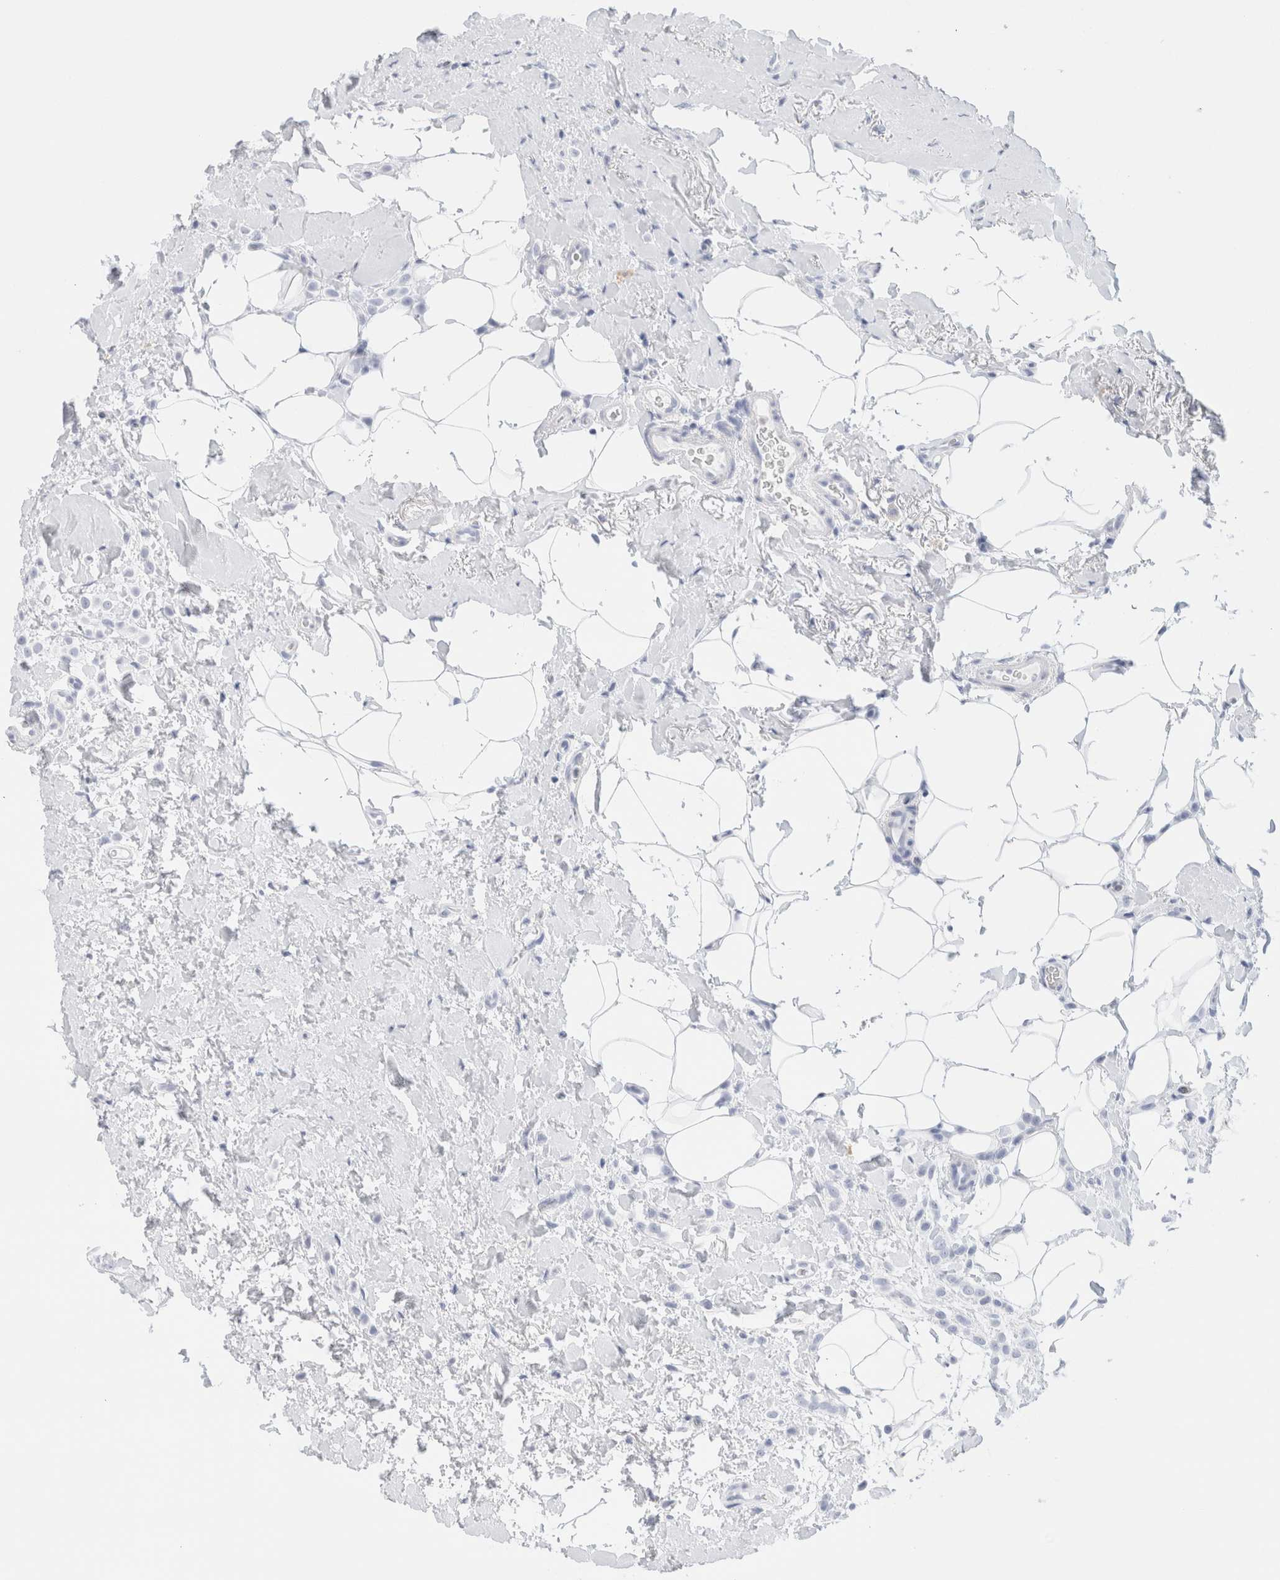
{"staining": {"intensity": "negative", "quantity": "none", "location": "none"}, "tissue": "breast cancer", "cell_type": "Tumor cells", "image_type": "cancer", "snomed": [{"axis": "morphology", "description": "Normal tissue, NOS"}, {"axis": "morphology", "description": "Lobular carcinoma"}, {"axis": "topography", "description": "Breast"}], "caption": "Immunohistochemical staining of human breast cancer exhibits no significant expression in tumor cells. The staining is performed using DAB (3,3'-diaminobenzidine) brown chromogen with nuclei counter-stained in using hematoxylin.", "gene": "ARG1", "patient": {"sex": "female", "age": 50}}